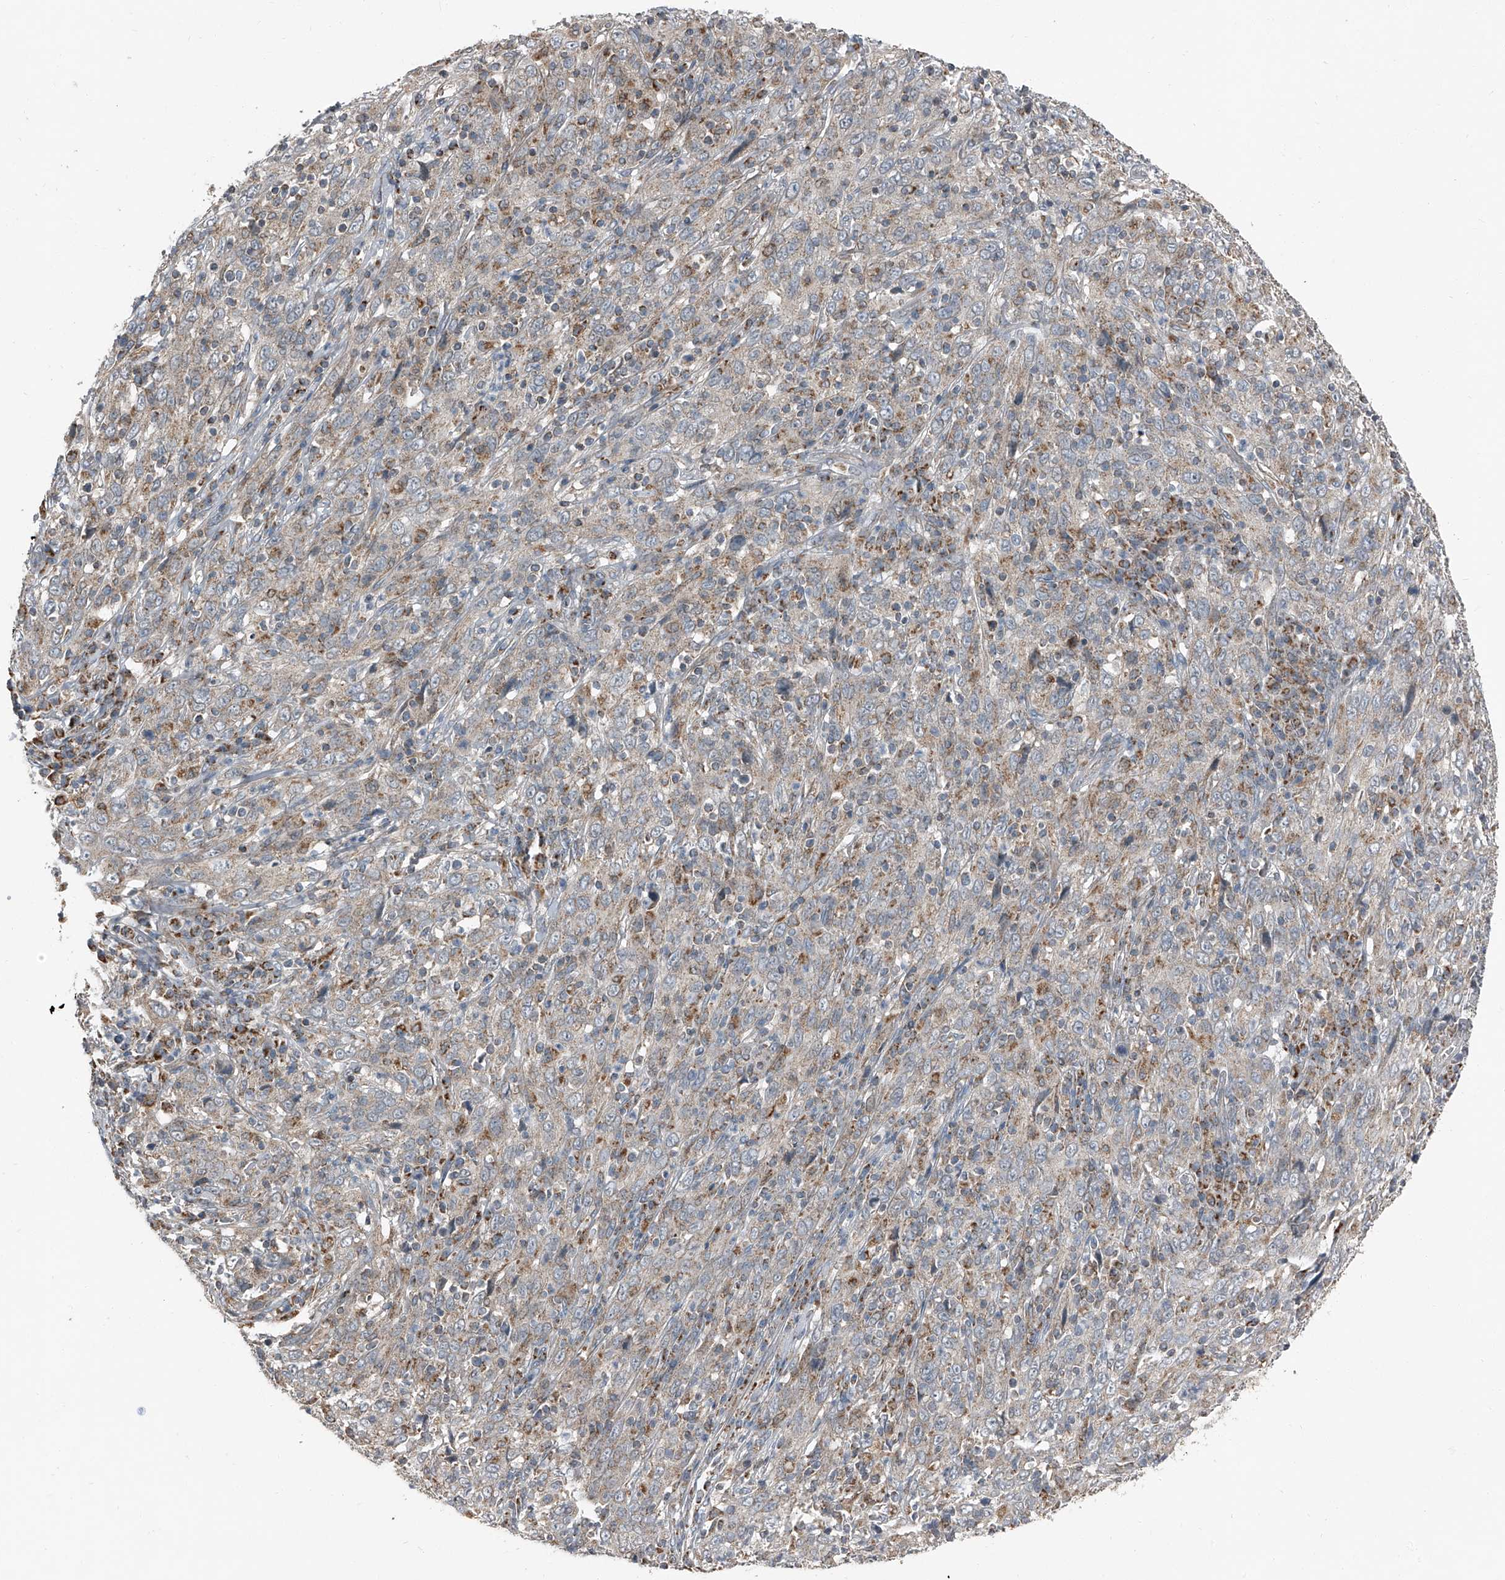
{"staining": {"intensity": "weak", "quantity": ">75%", "location": "cytoplasmic/membranous"}, "tissue": "cervical cancer", "cell_type": "Tumor cells", "image_type": "cancer", "snomed": [{"axis": "morphology", "description": "Squamous cell carcinoma, NOS"}, {"axis": "topography", "description": "Cervix"}], "caption": "The immunohistochemical stain shows weak cytoplasmic/membranous positivity in tumor cells of cervical cancer tissue.", "gene": "CHRNA7", "patient": {"sex": "female", "age": 46}}